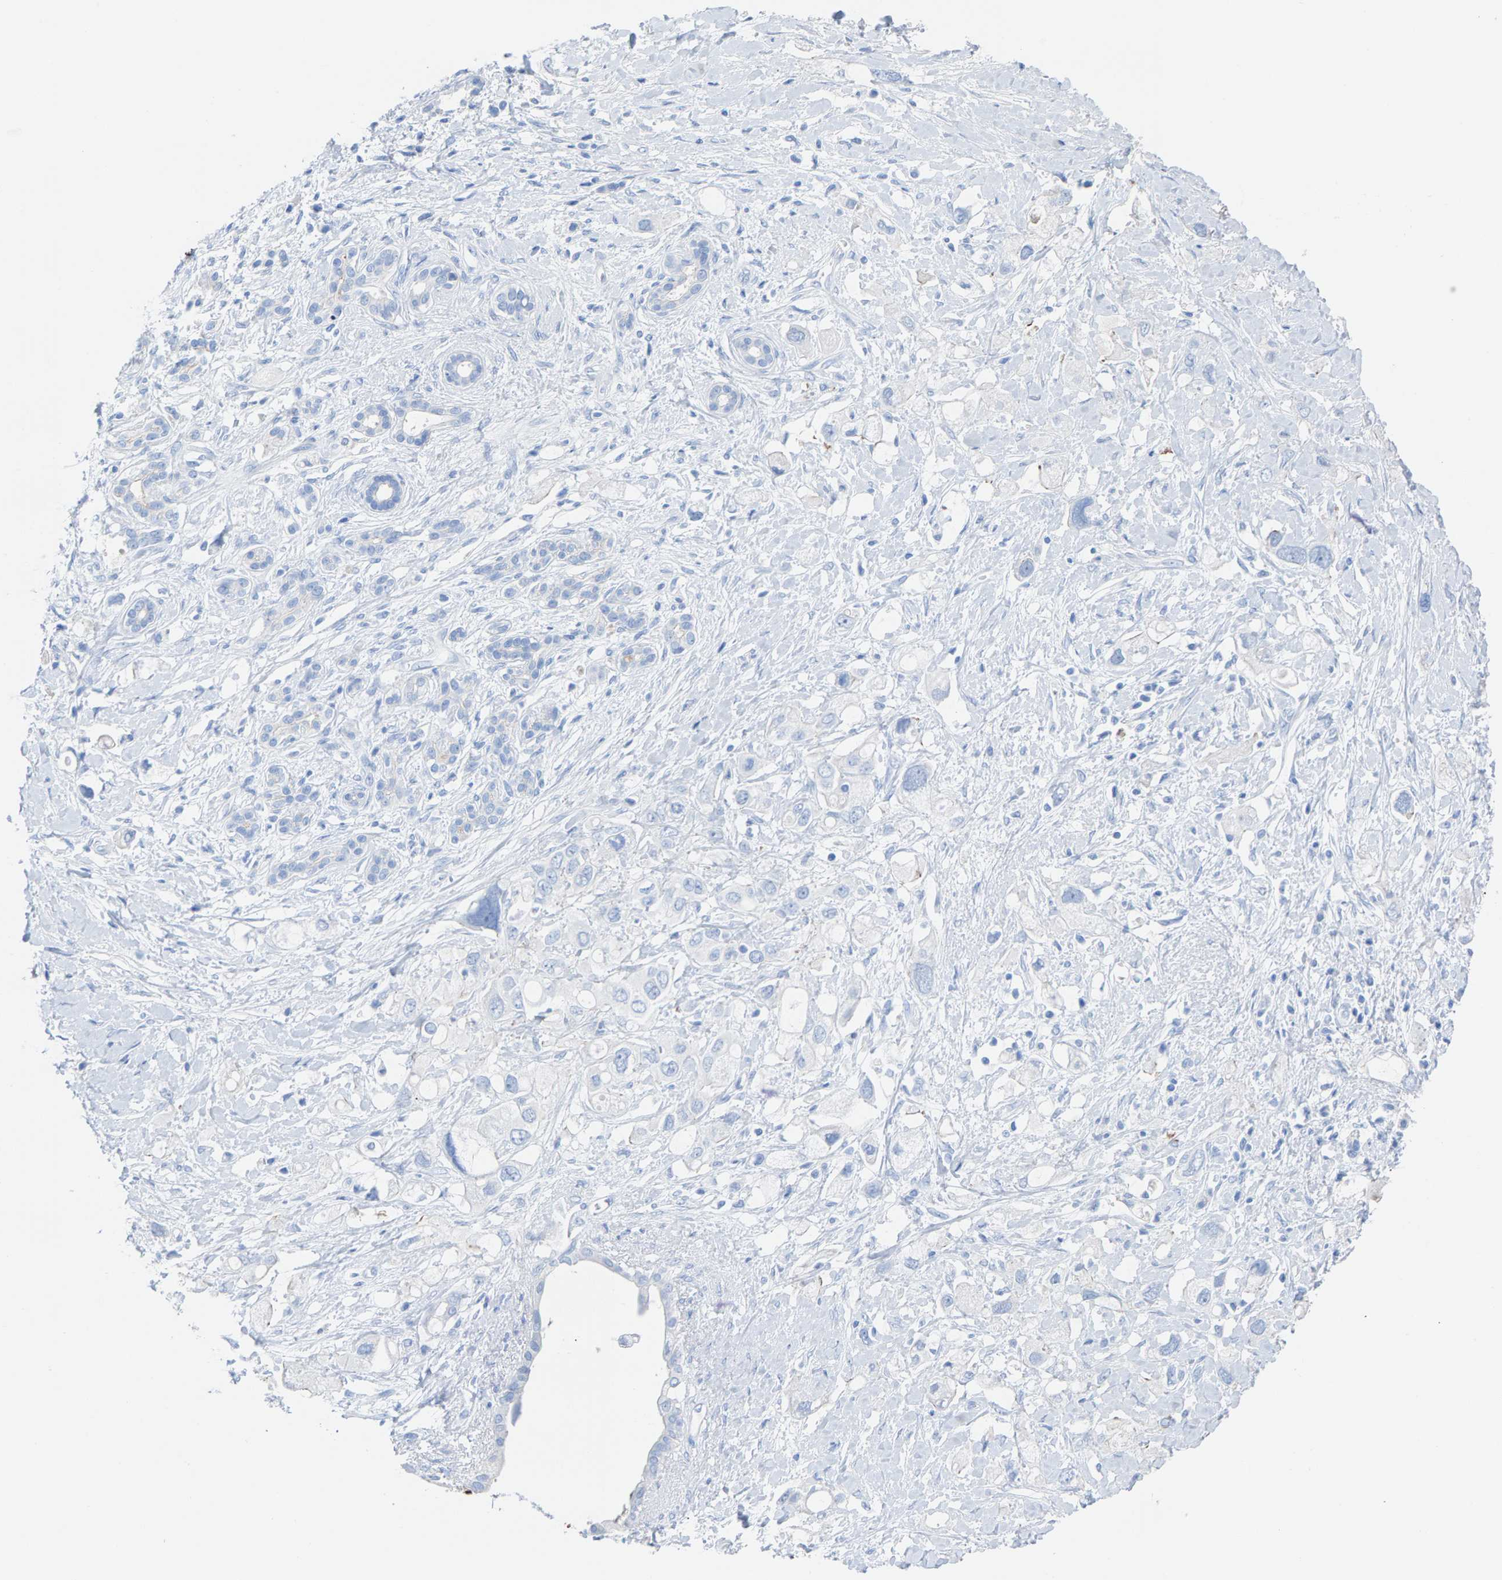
{"staining": {"intensity": "negative", "quantity": "none", "location": "none"}, "tissue": "pancreatic cancer", "cell_type": "Tumor cells", "image_type": "cancer", "snomed": [{"axis": "morphology", "description": "Adenocarcinoma, NOS"}, {"axis": "topography", "description": "Pancreas"}], "caption": "The micrograph displays no significant staining in tumor cells of pancreatic adenocarcinoma.", "gene": "CPA1", "patient": {"sex": "female", "age": 56}}